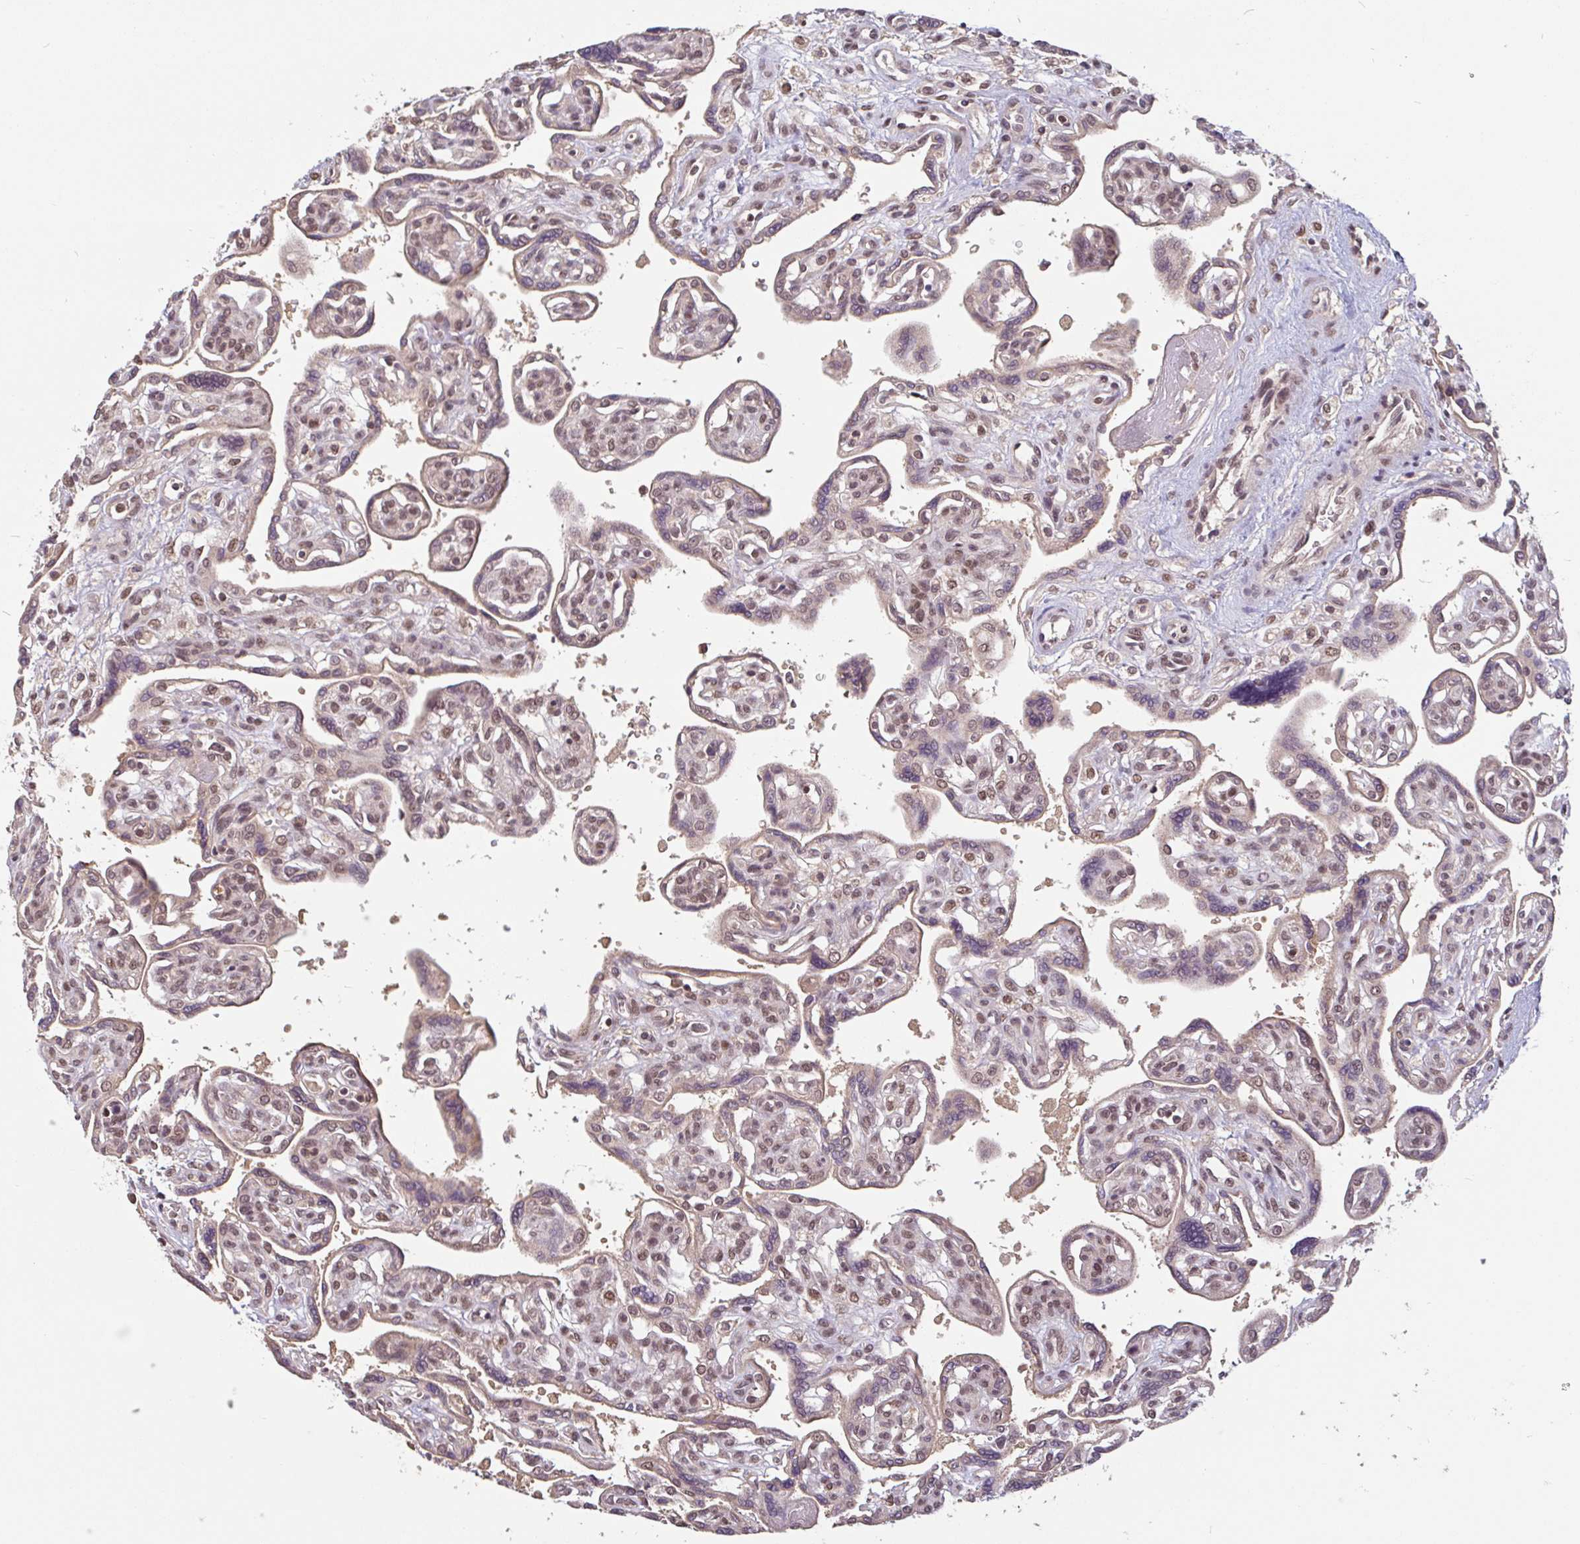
{"staining": {"intensity": "moderate", "quantity": ">75%", "location": "nuclear"}, "tissue": "placenta", "cell_type": "Decidual cells", "image_type": "normal", "snomed": [{"axis": "morphology", "description": "Normal tissue, NOS"}, {"axis": "topography", "description": "Placenta"}], "caption": "Immunohistochemical staining of unremarkable human placenta displays >75% levels of moderate nuclear protein staining in about >75% of decidual cells. (Brightfield microscopy of DAB IHC at high magnification).", "gene": "DR1", "patient": {"sex": "female", "age": 39}}